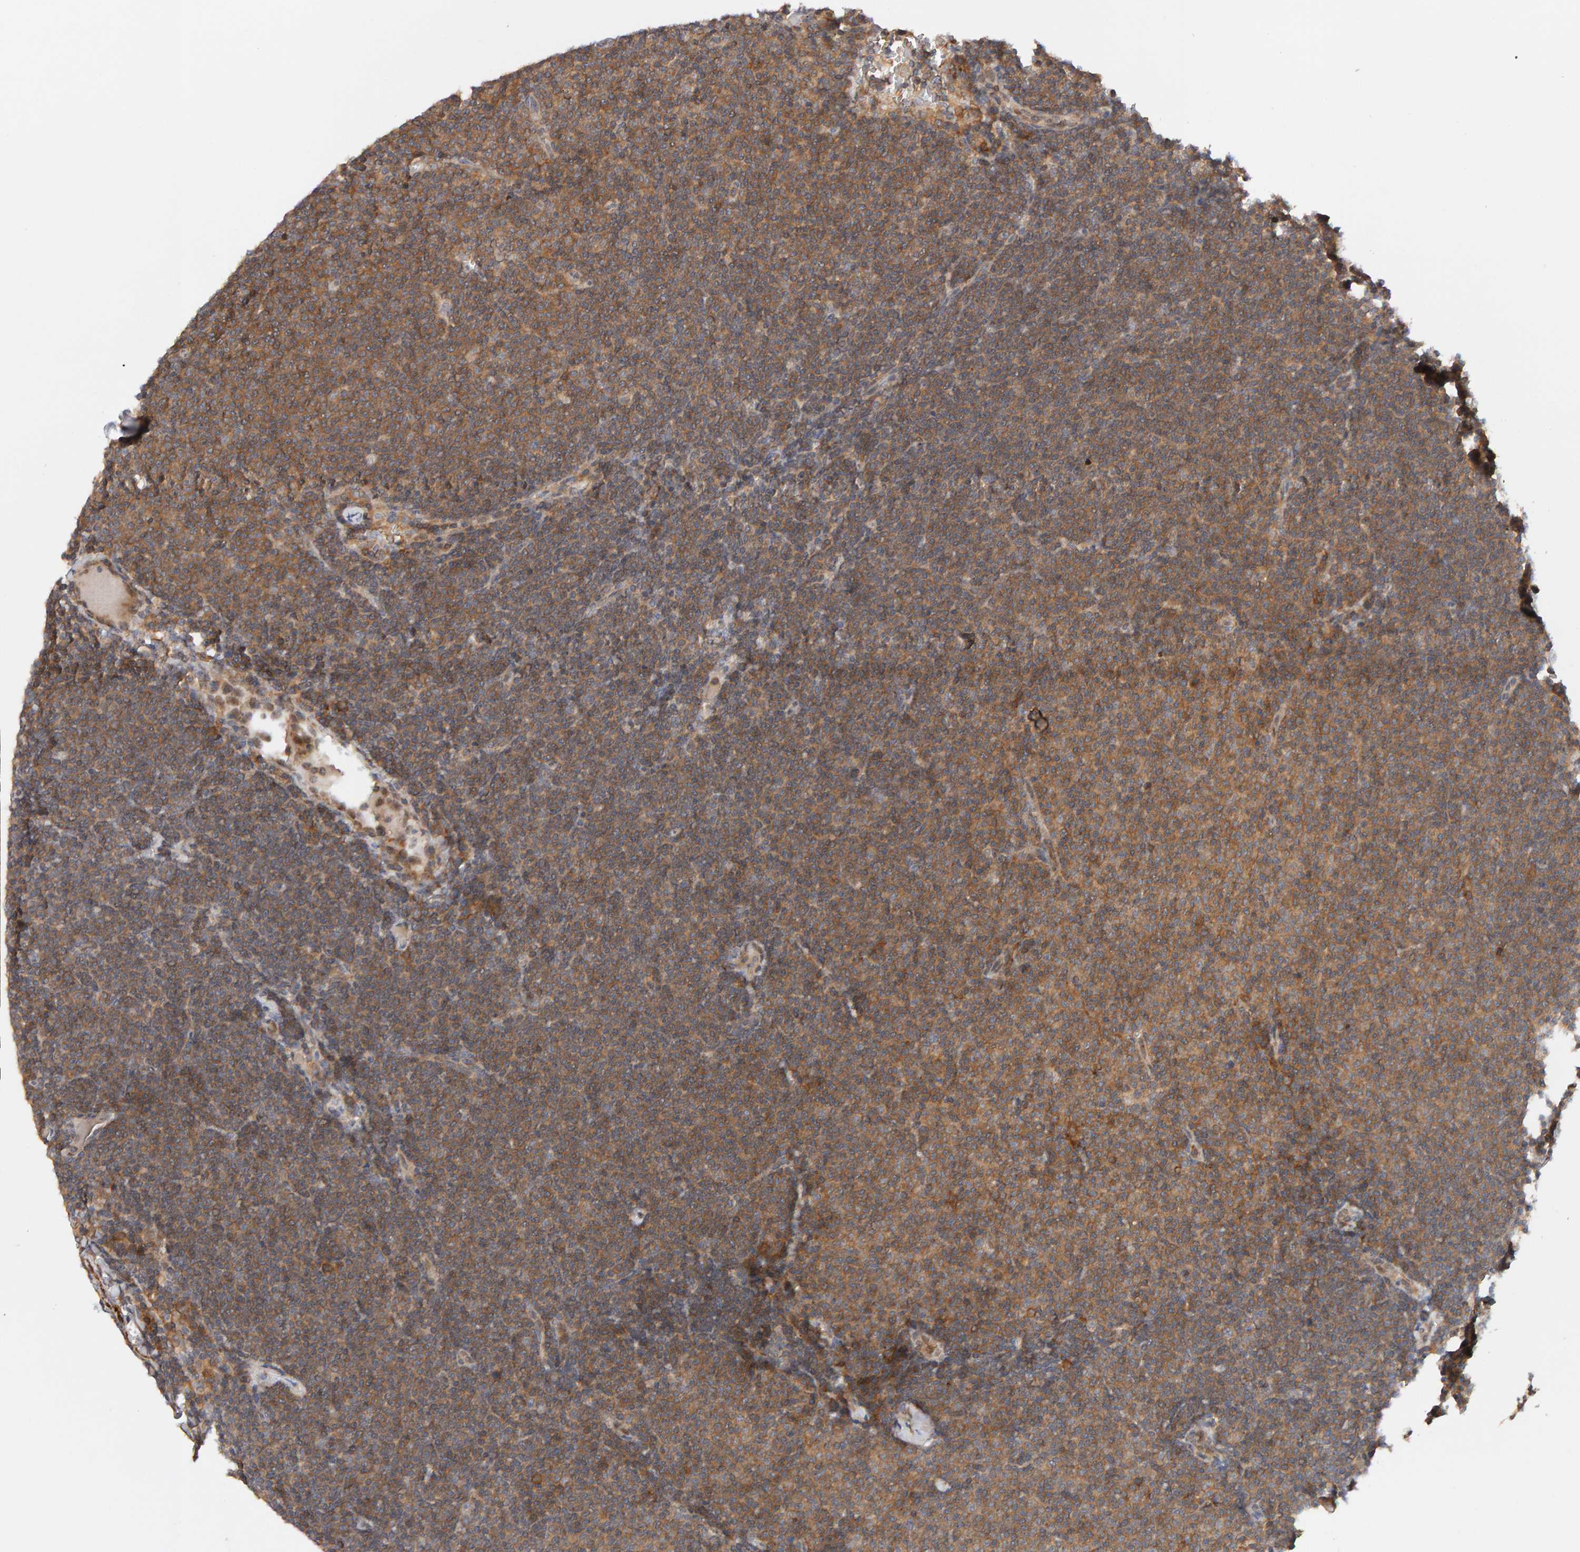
{"staining": {"intensity": "moderate", "quantity": "25%-75%", "location": "cytoplasmic/membranous"}, "tissue": "lymphoma", "cell_type": "Tumor cells", "image_type": "cancer", "snomed": [{"axis": "morphology", "description": "Malignant lymphoma, non-Hodgkin's type, Low grade"}, {"axis": "topography", "description": "Lymph node"}], "caption": "A brown stain labels moderate cytoplasmic/membranous staining of a protein in malignant lymphoma, non-Hodgkin's type (low-grade) tumor cells.", "gene": "NUDCD1", "patient": {"sex": "female", "age": 53}}